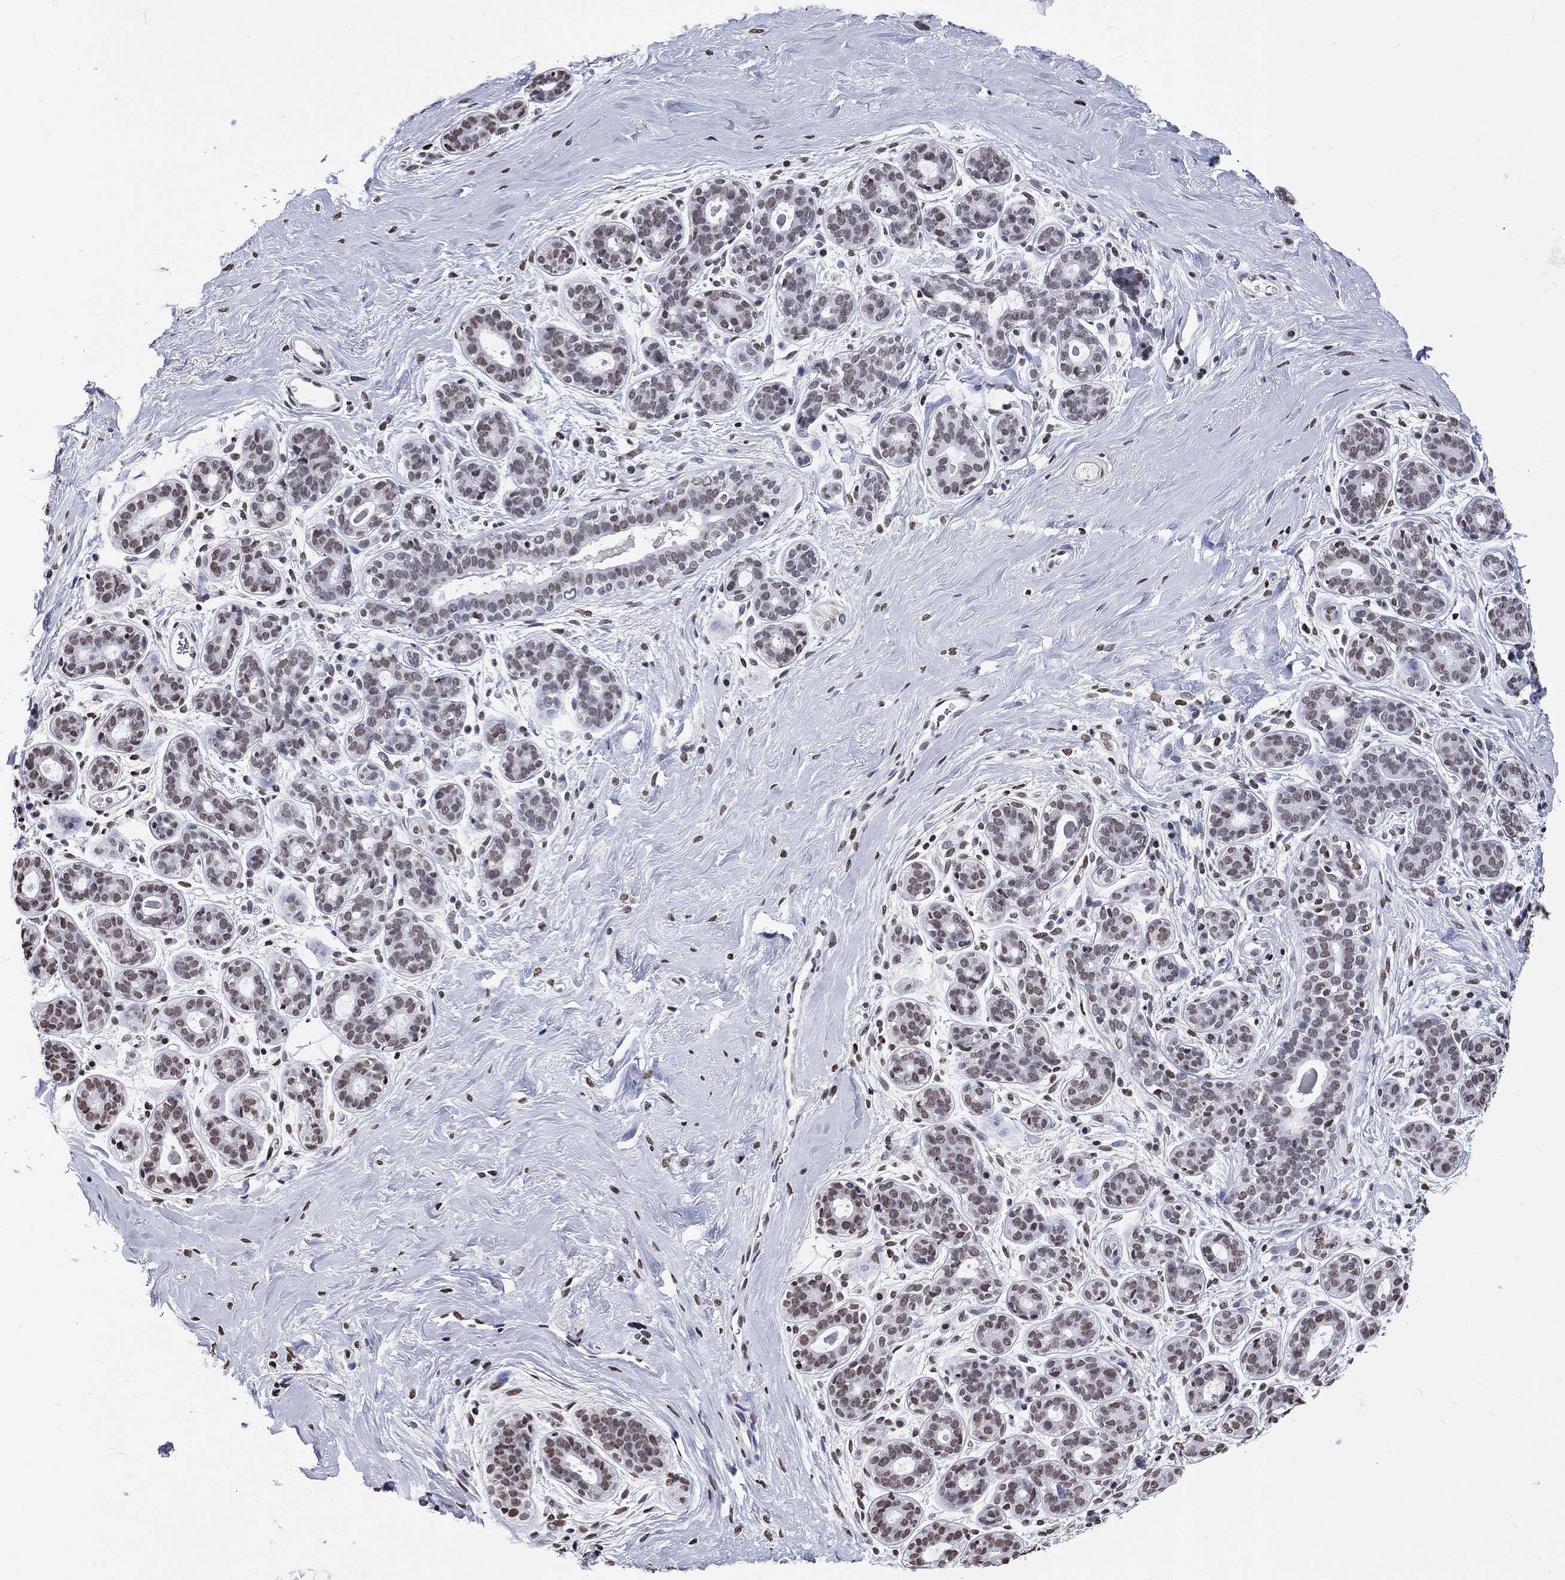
{"staining": {"intensity": "negative", "quantity": "none", "location": "none"}, "tissue": "breast", "cell_type": "Adipocytes", "image_type": "normal", "snomed": [{"axis": "morphology", "description": "Normal tissue, NOS"}, {"axis": "topography", "description": "Breast"}], "caption": "Protein analysis of normal breast exhibits no significant staining in adipocytes.", "gene": "RETREG2", "patient": {"sex": "female", "age": 43}}